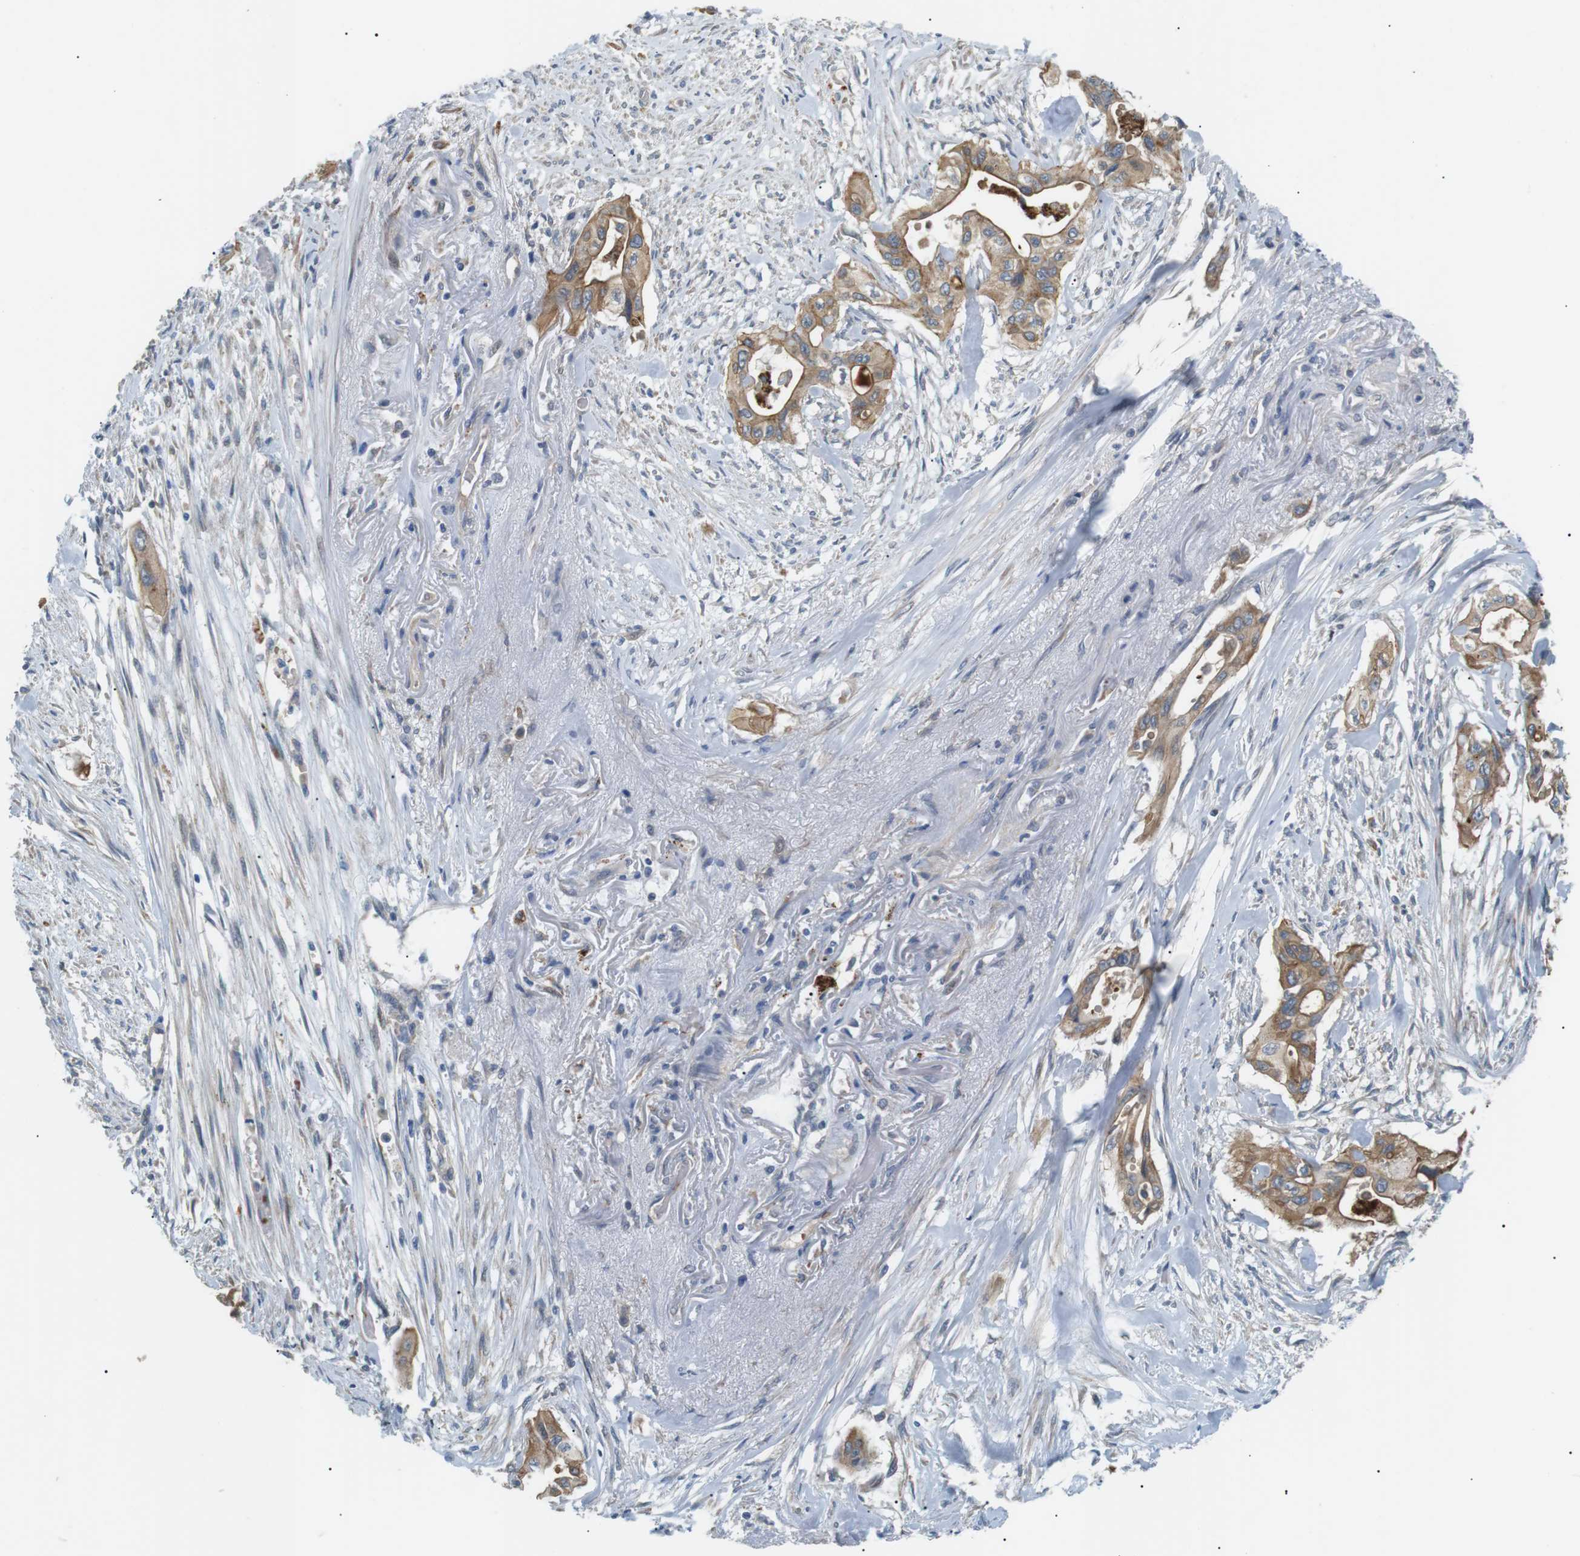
{"staining": {"intensity": "moderate", "quantity": ">75%", "location": "cytoplasmic/membranous"}, "tissue": "pancreatic cancer", "cell_type": "Tumor cells", "image_type": "cancer", "snomed": [{"axis": "morphology", "description": "Adenocarcinoma, NOS"}, {"axis": "topography", "description": "Pancreas"}], "caption": "Immunohistochemical staining of human pancreatic cancer (adenocarcinoma) exhibits medium levels of moderate cytoplasmic/membranous protein positivity in approximately >75% of tumor cells. (DAB = brown stain, brightfield microscopy at high magnification).", "gene": "B4GALNT2", "patient": {"sex": "male", "age": 77}}